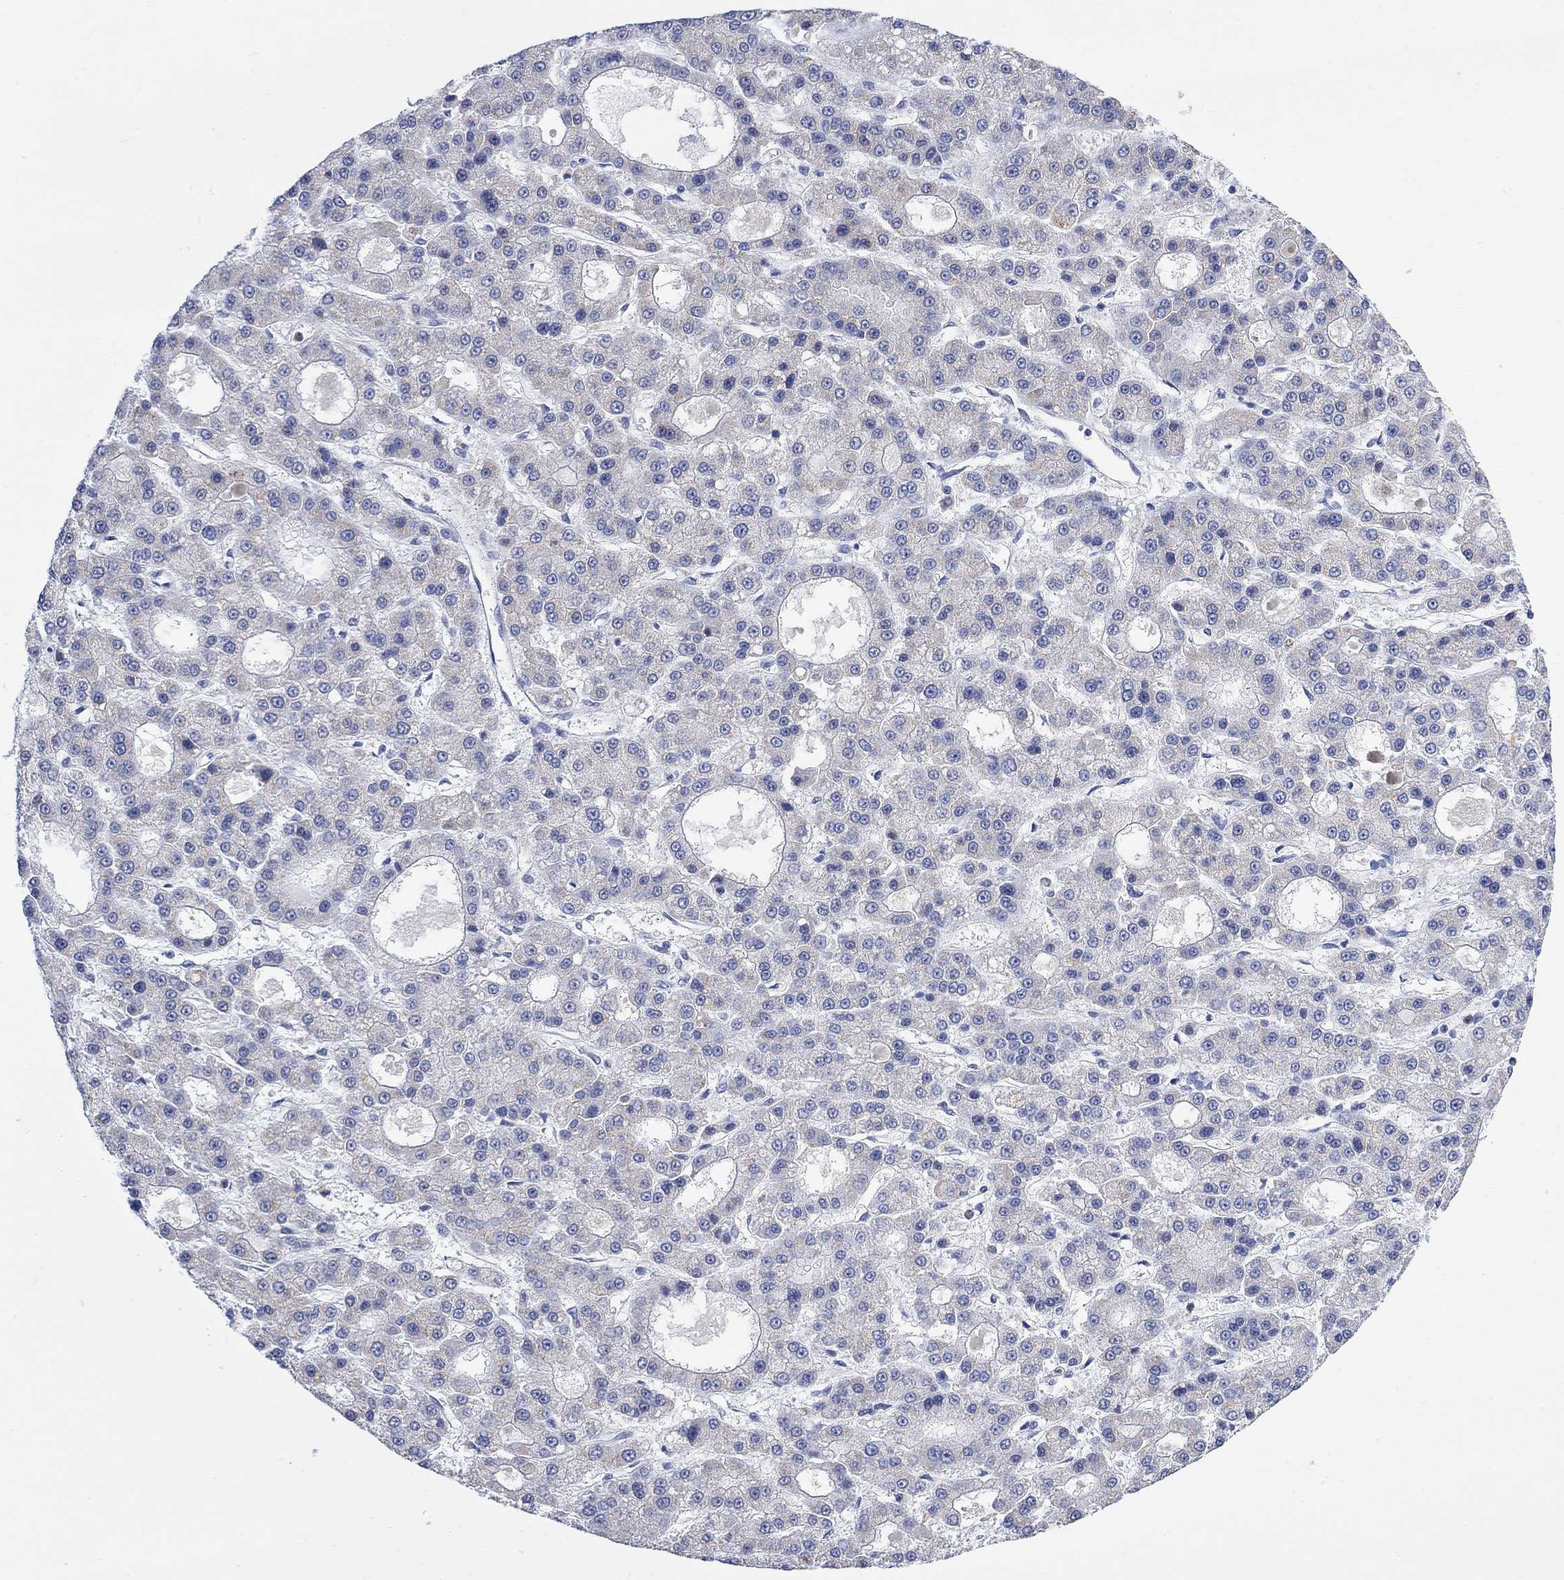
{"staining": {"intensity": "negative", "quantity": "none", "location": "none"}, "tissue": "liver cancer", "cell_type": "Tumor cells", "image_type": "cancer", "snomed": [{"axis": "morphology", "description": "Carcinoma, Hepatocellular, NOS"}, {"axis": "topography", "description": "Liver"}], "caption": "The image shows no staining of tumor cells in liver cancer (hepatocellular carcinoma). Brightfield microscopy of immunohistochemistry stained with DAB (brown) and hematoxylin (blue), captured at high magnification.", "gene": "FBP2", "patient": {"sex": "male", "age": 70}}